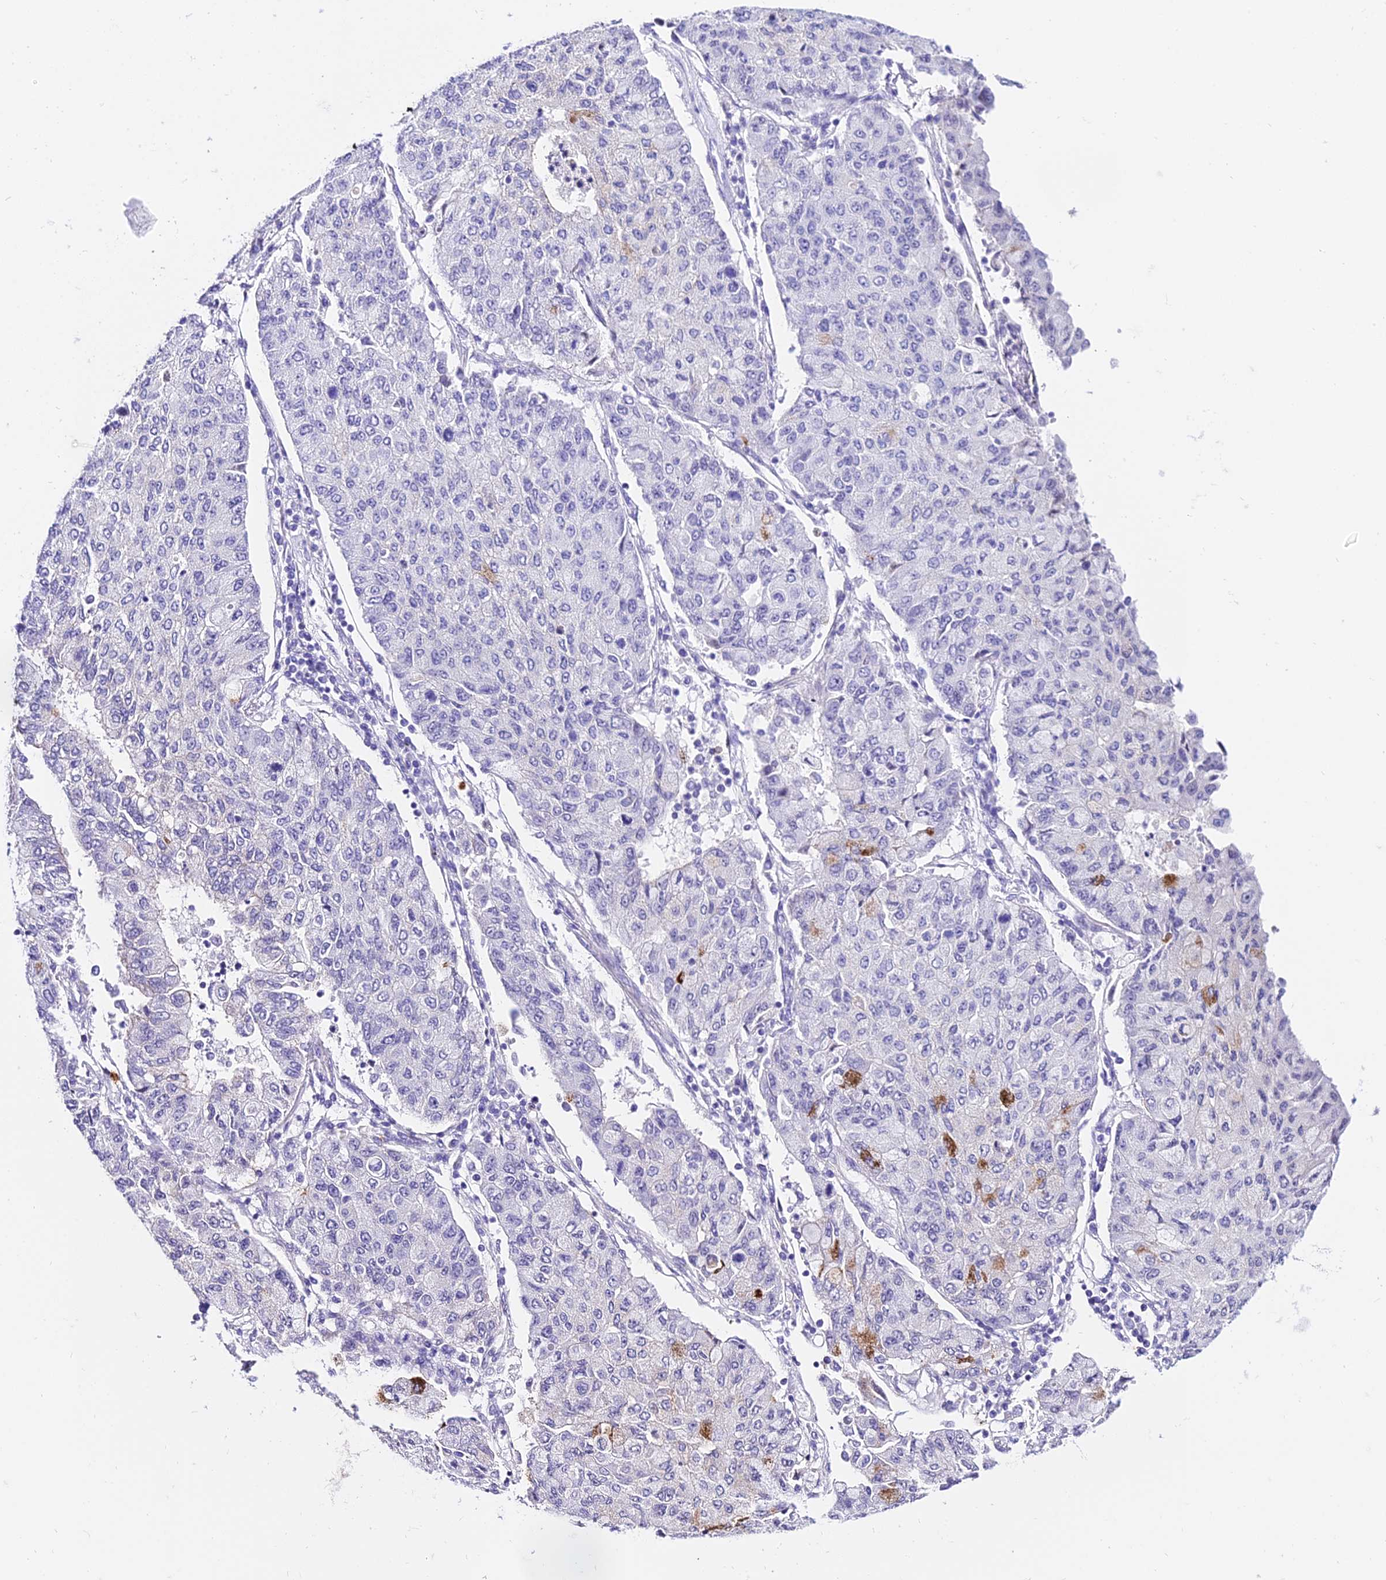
{"staining": {"intensity": "negative", "quantity": "none", "location": "none"}, "tissue": "lung cancer", "cell_type": "Tumor cells", "image_type": "cancer", "snomed": [{"axis": "morphology", "description": "Squamous cell carcinoma, NOS"}, {"axis": "topography", "description": "Lung"}], "caption": "Immunohistochemical staining of human squamous cell carcinoma (lung) shows no significant staining in tumor cells.", "gene": "POLR2I", "patient": {"sex": "male", "age": 74}}